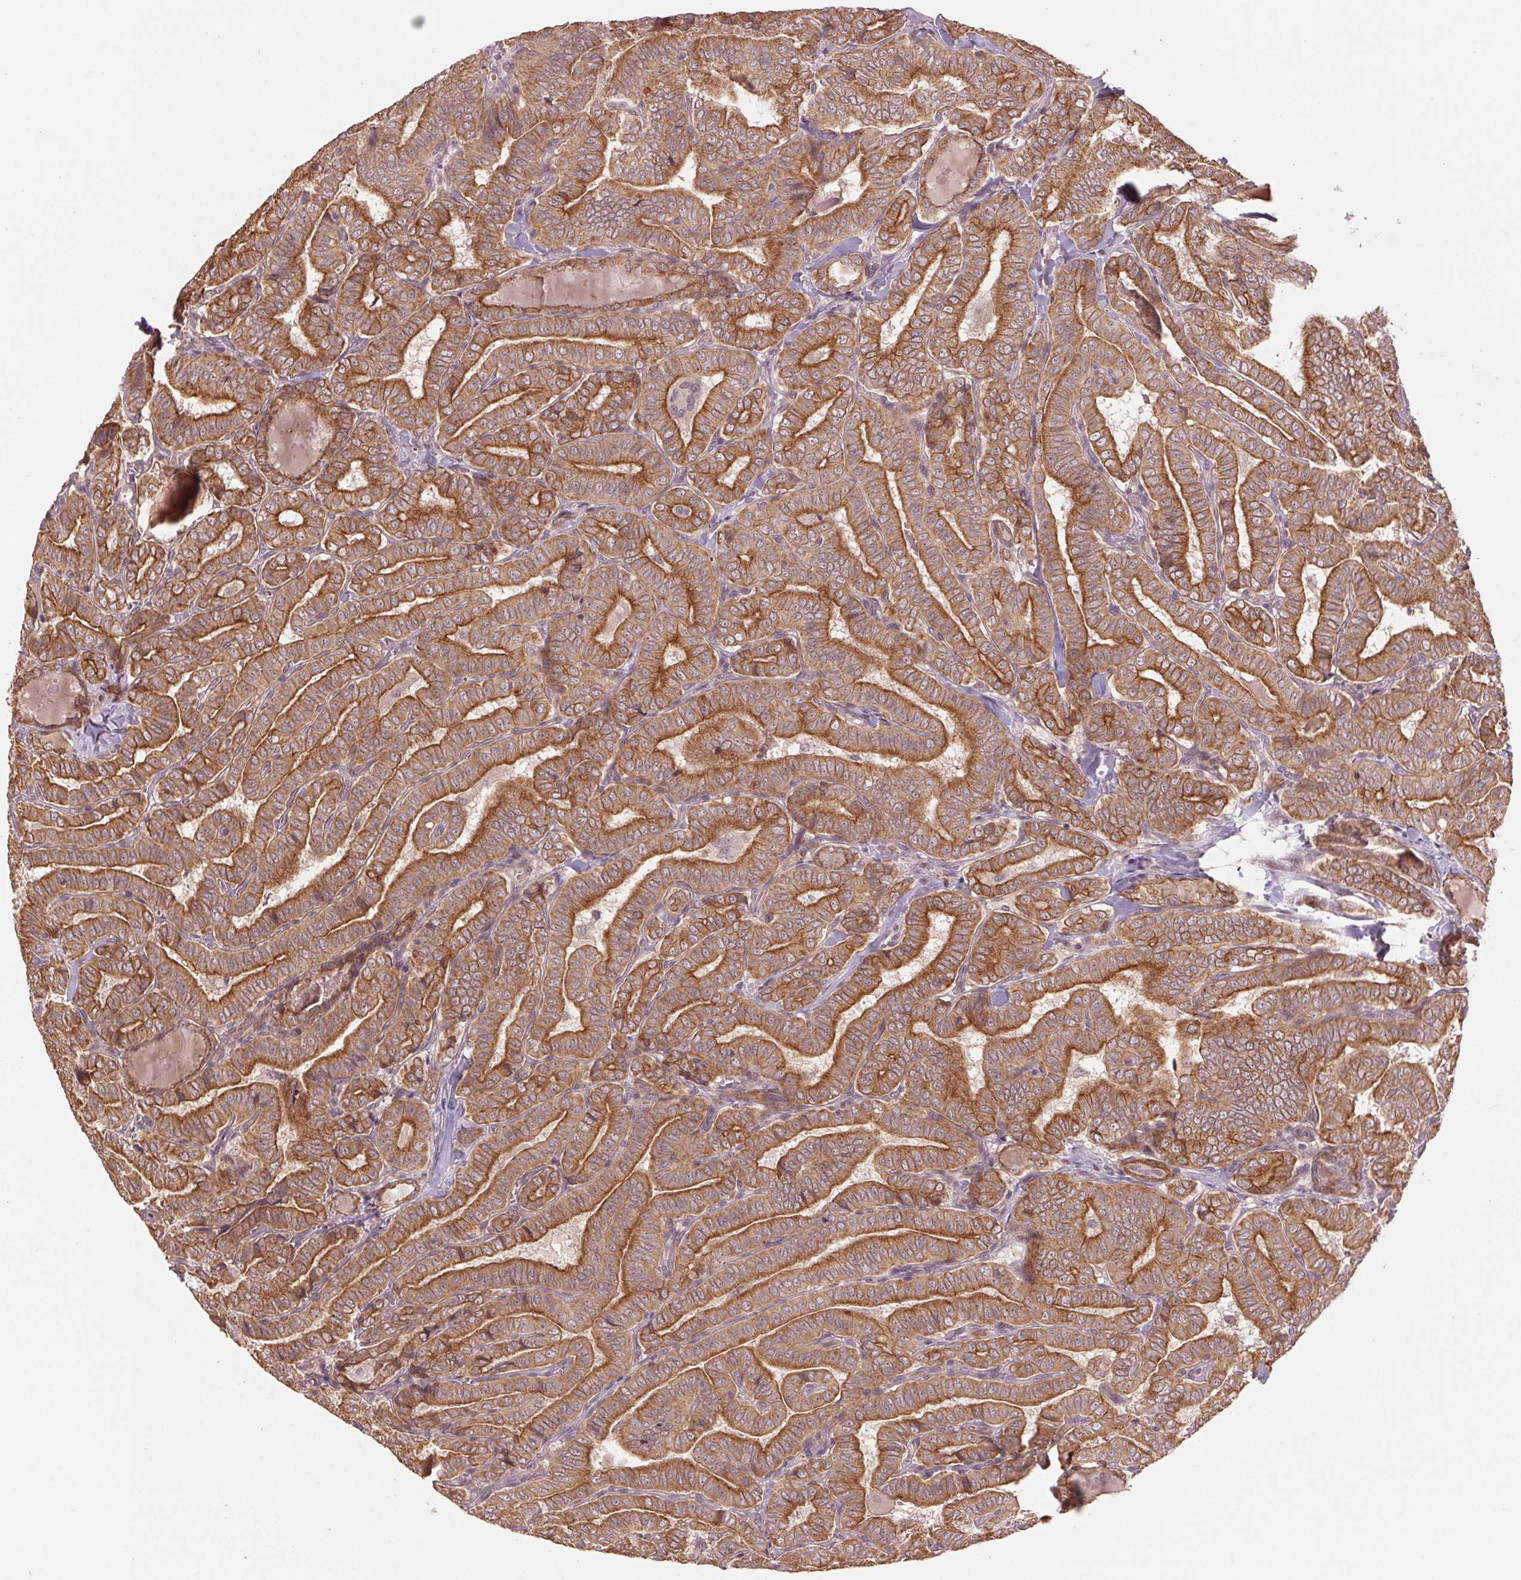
{"staining": {"intensity": "strong", "quantity": ">75%", "location": "cytoplasmic/membranous"}, "tissue": "thyroid cancer", "cell_type": "Tumor cells", "image_type": "cancer", "snomed": [{"axis": "morphology", "description": "Papillary adenocarcinoma, NOS"}, {"axis": "morphology", "description": "Papillary adenoma metastatic"}, {"axis": "topography", "description": "Thyroid gland"}], "caption": "This is a micrograph of immunohistochemistry staining of thyroid cancer (papillary adenocarcinoma), which shows strong positivity in the cytoplasmic/membranous of tumor cells.", "gene": "SMLR1", "patient": {"sex": "female", "age": 50}}